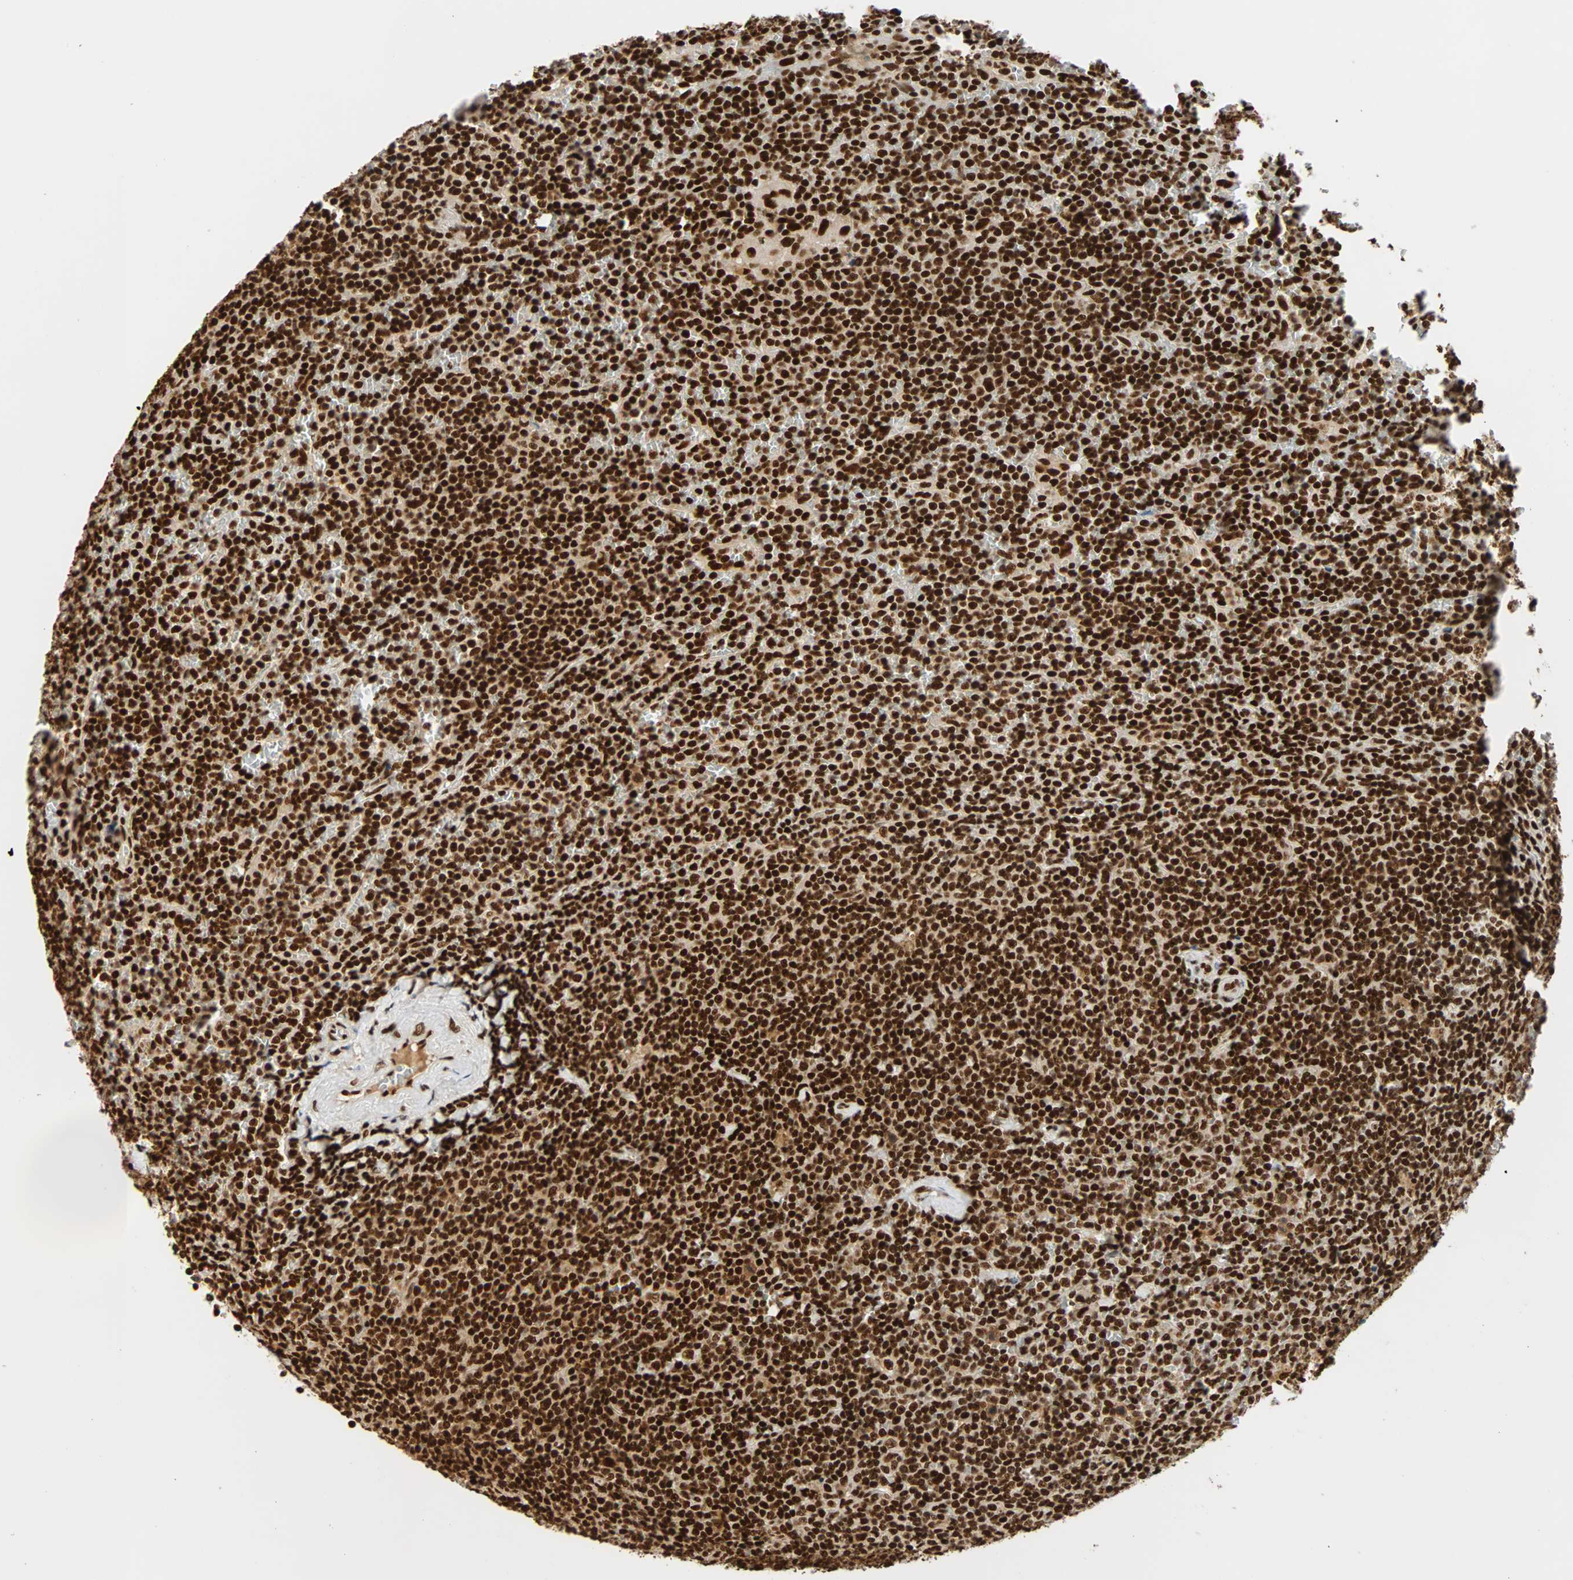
{"staining": {"intensity": "strong", "quantity": ">75%", "location": "nuclear"}, "tissue": "lymphoma", "cell_type": "Tumor cells", "image_type": "cancer", "snomed": [{"axis": "morphology", "description": "Malignant lymphoma, non-Hodgkin's type, Low grade"}, {"axis": "topography", "description": "Spleen"}], "caption": "Immunohistochemistry histopathology image of neoplastic tissue: human lymphoma stained using IHC reveals high levels of strong protein expression localized specifically in the nuclear of tumor cells, appearing as a nuclear brown color.", "gene": "CDK12", "patient": {"sex": "female", "age": 19}}